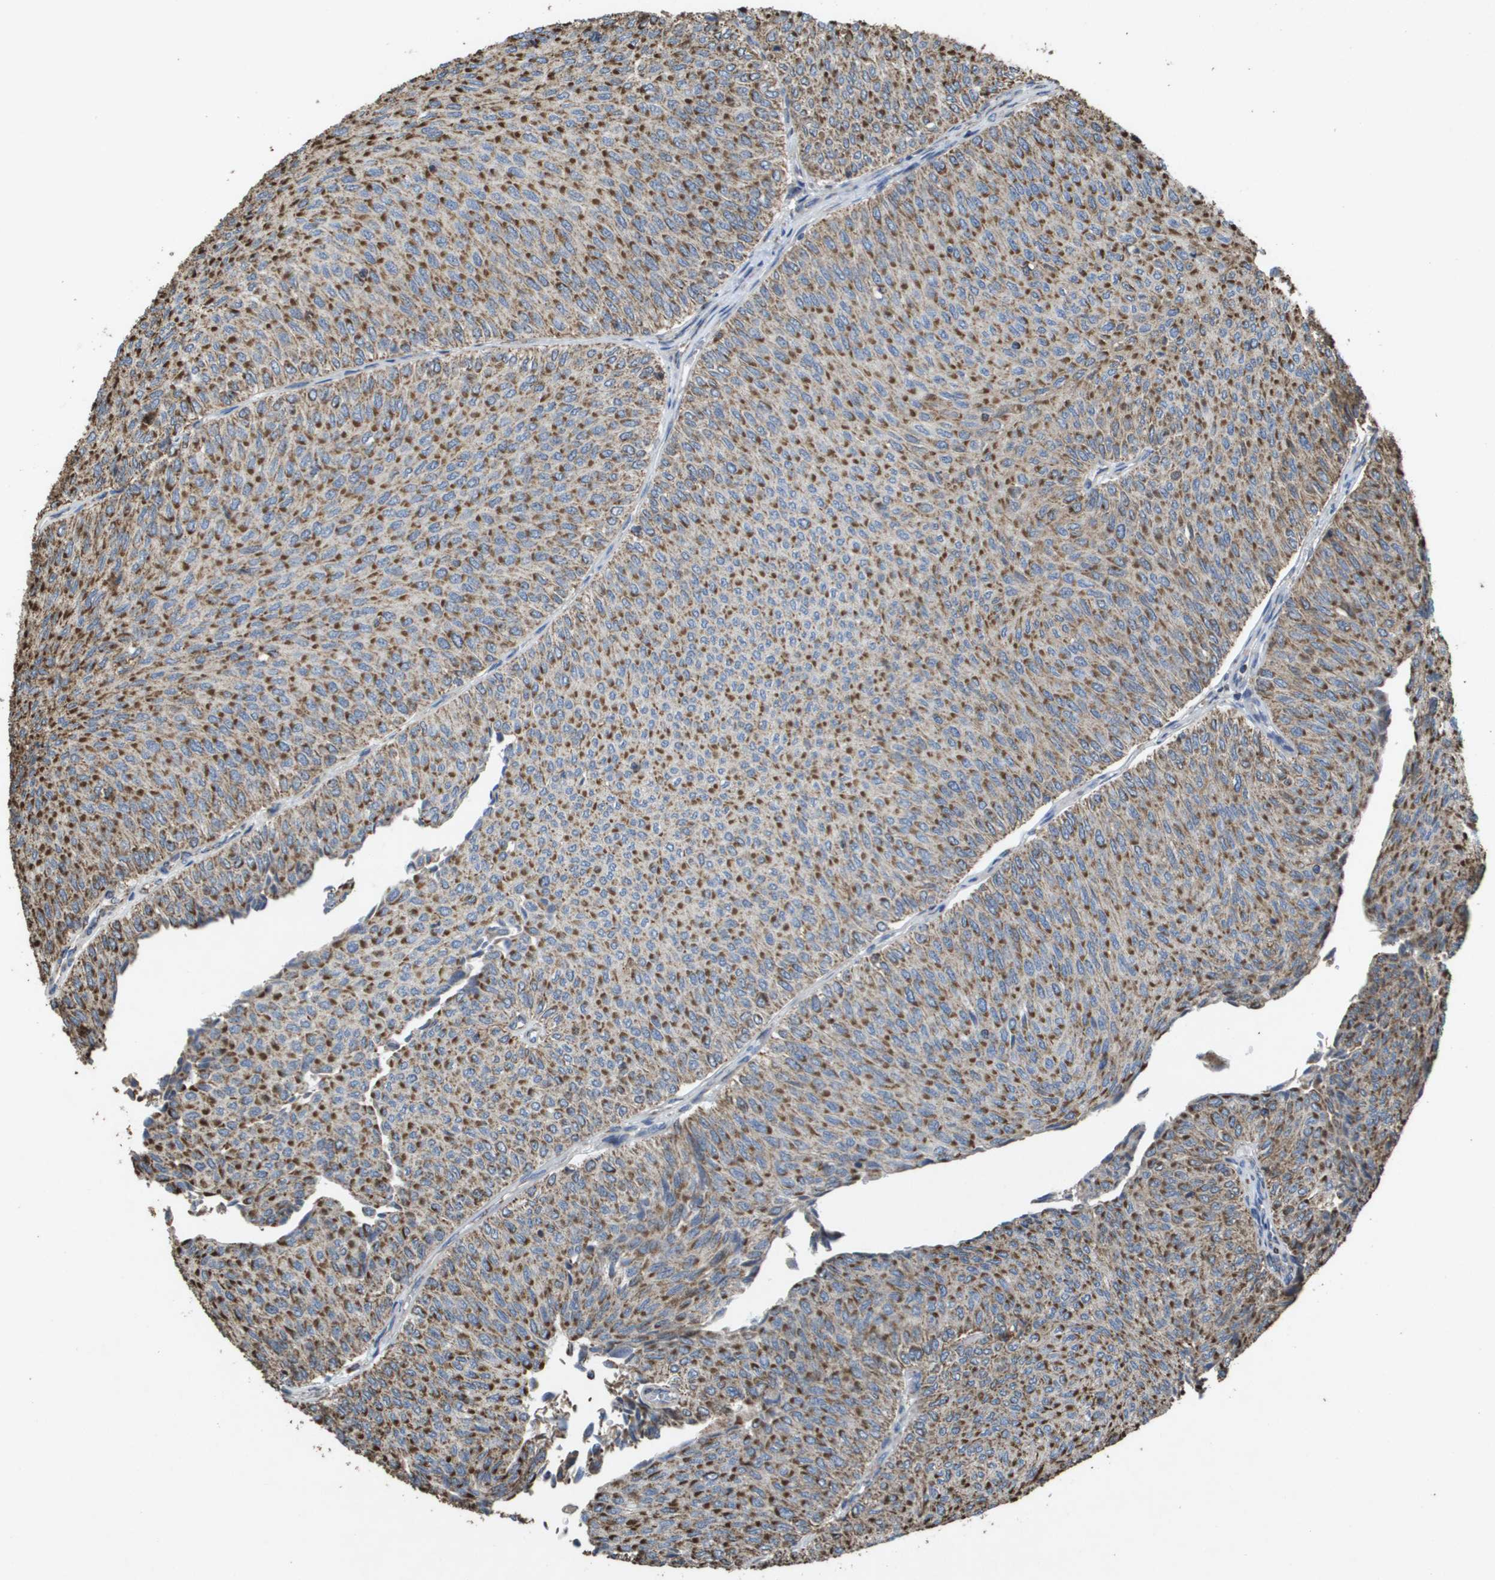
{"staining": {"intensity": "moderate", "quantity": ">75%", "location": "cytoplasmic/membranous"}, "tissue": "urothelial cancer", "cell_type": "Tumor cells", "image_type": "cancer", "snomed": [{"axis": "morphology", "description": "Urothelial carcinoma, Low grade"}, {"axis": "topography", "description": "Urinary bladder"}], "caption": "Immunohistochemistry (IHC) image of urothelial cancer stained for a protein (brown), which displays medium levels of moderate cytoplasmic/membranous expression in about >75% of tumor cells.", "gene": "HSPE1", "patient": {"sex": "male", "age": 78}}